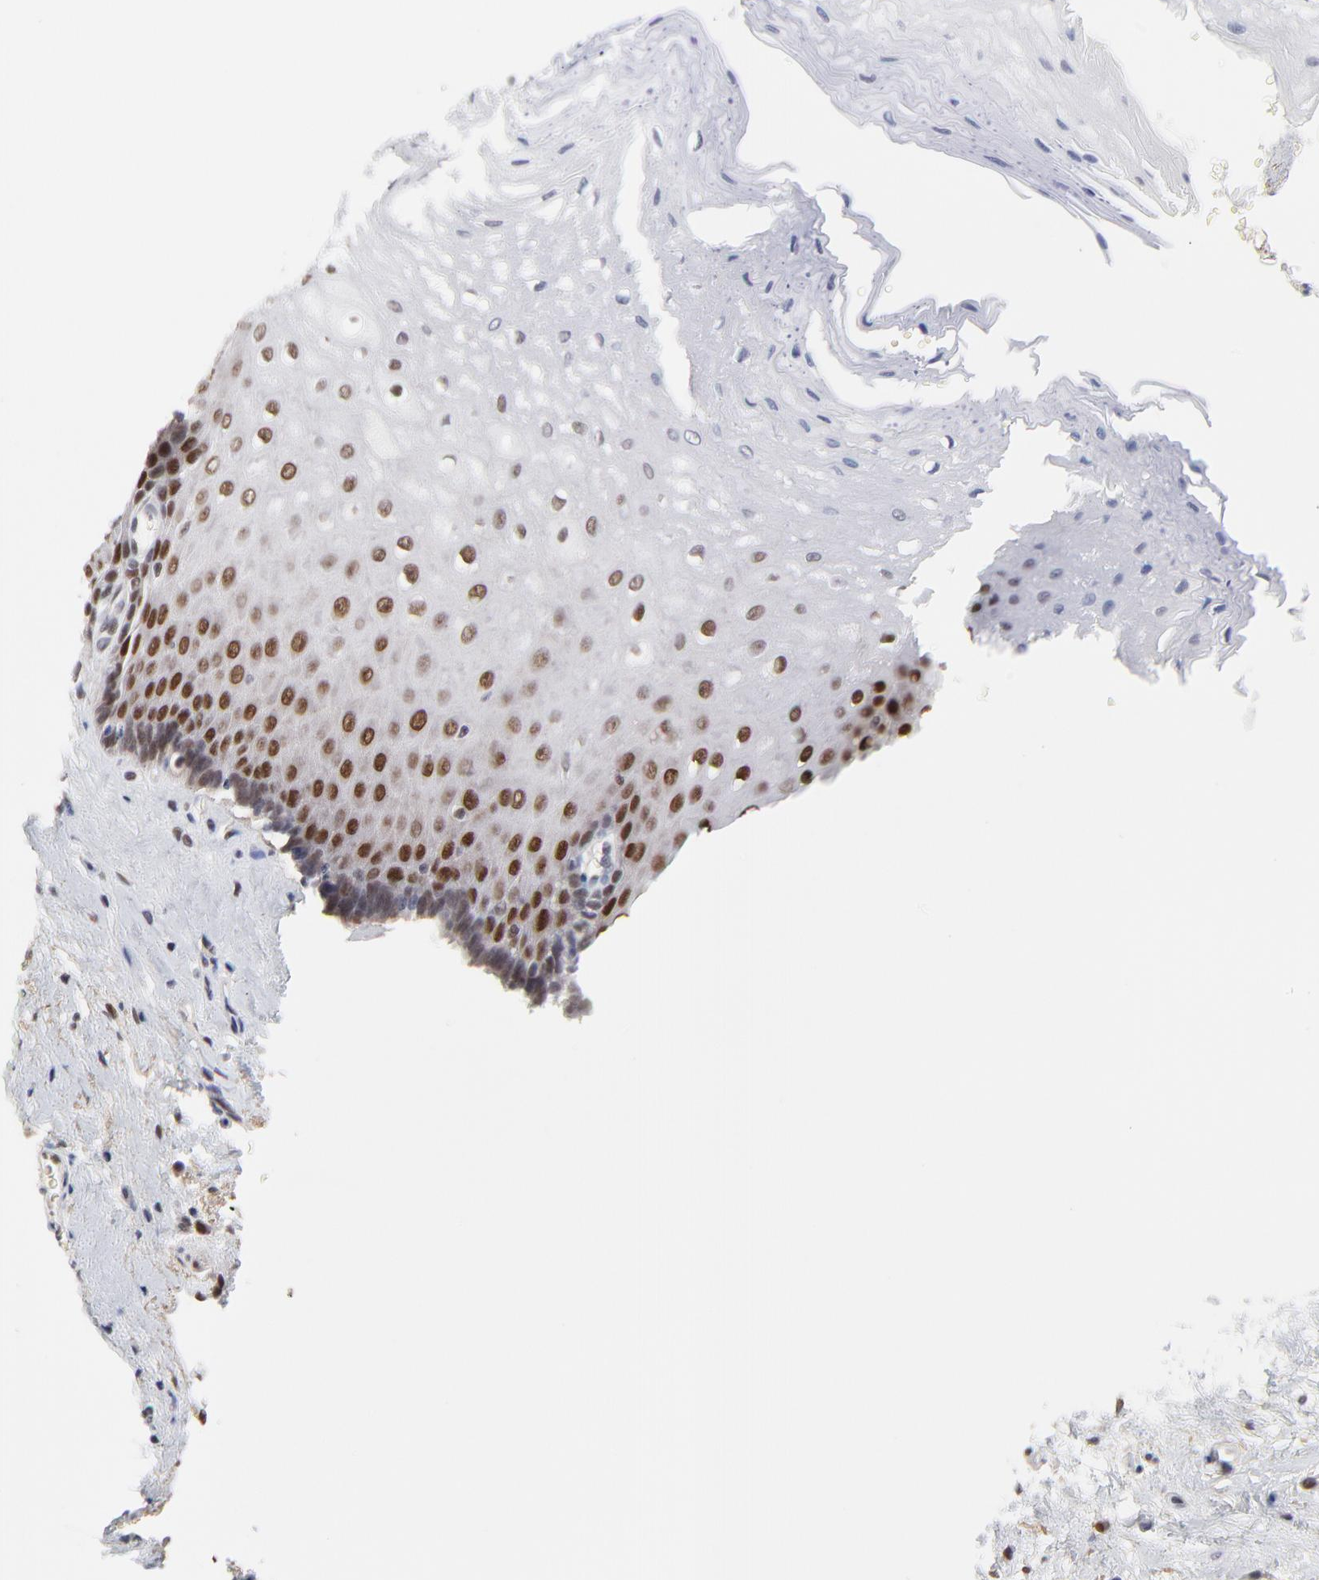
{"staining": {"intensity": "moderate", "quantity": ">75%", "location": "nuclear"}, "tissue": "esophagus", "cell_type": "Squamous epithelial cells", "image_type": "normal", "snomed": [{"axis": "morphology", "description": "Normal tissue, NOS"}, {"axis": "topography", "description": "Esophagus"}], "caption": "High-power microscopy captured an immunohistochemistry micrograph of normal esophagus, revealing moderate nuclear positivity in about >75% of squamous epithelial cells. (Brightfield microscopy of DAB IHC at high magnification).", "gene": "OGFOD1", "patient": {"sex": "male", "age": 62}}